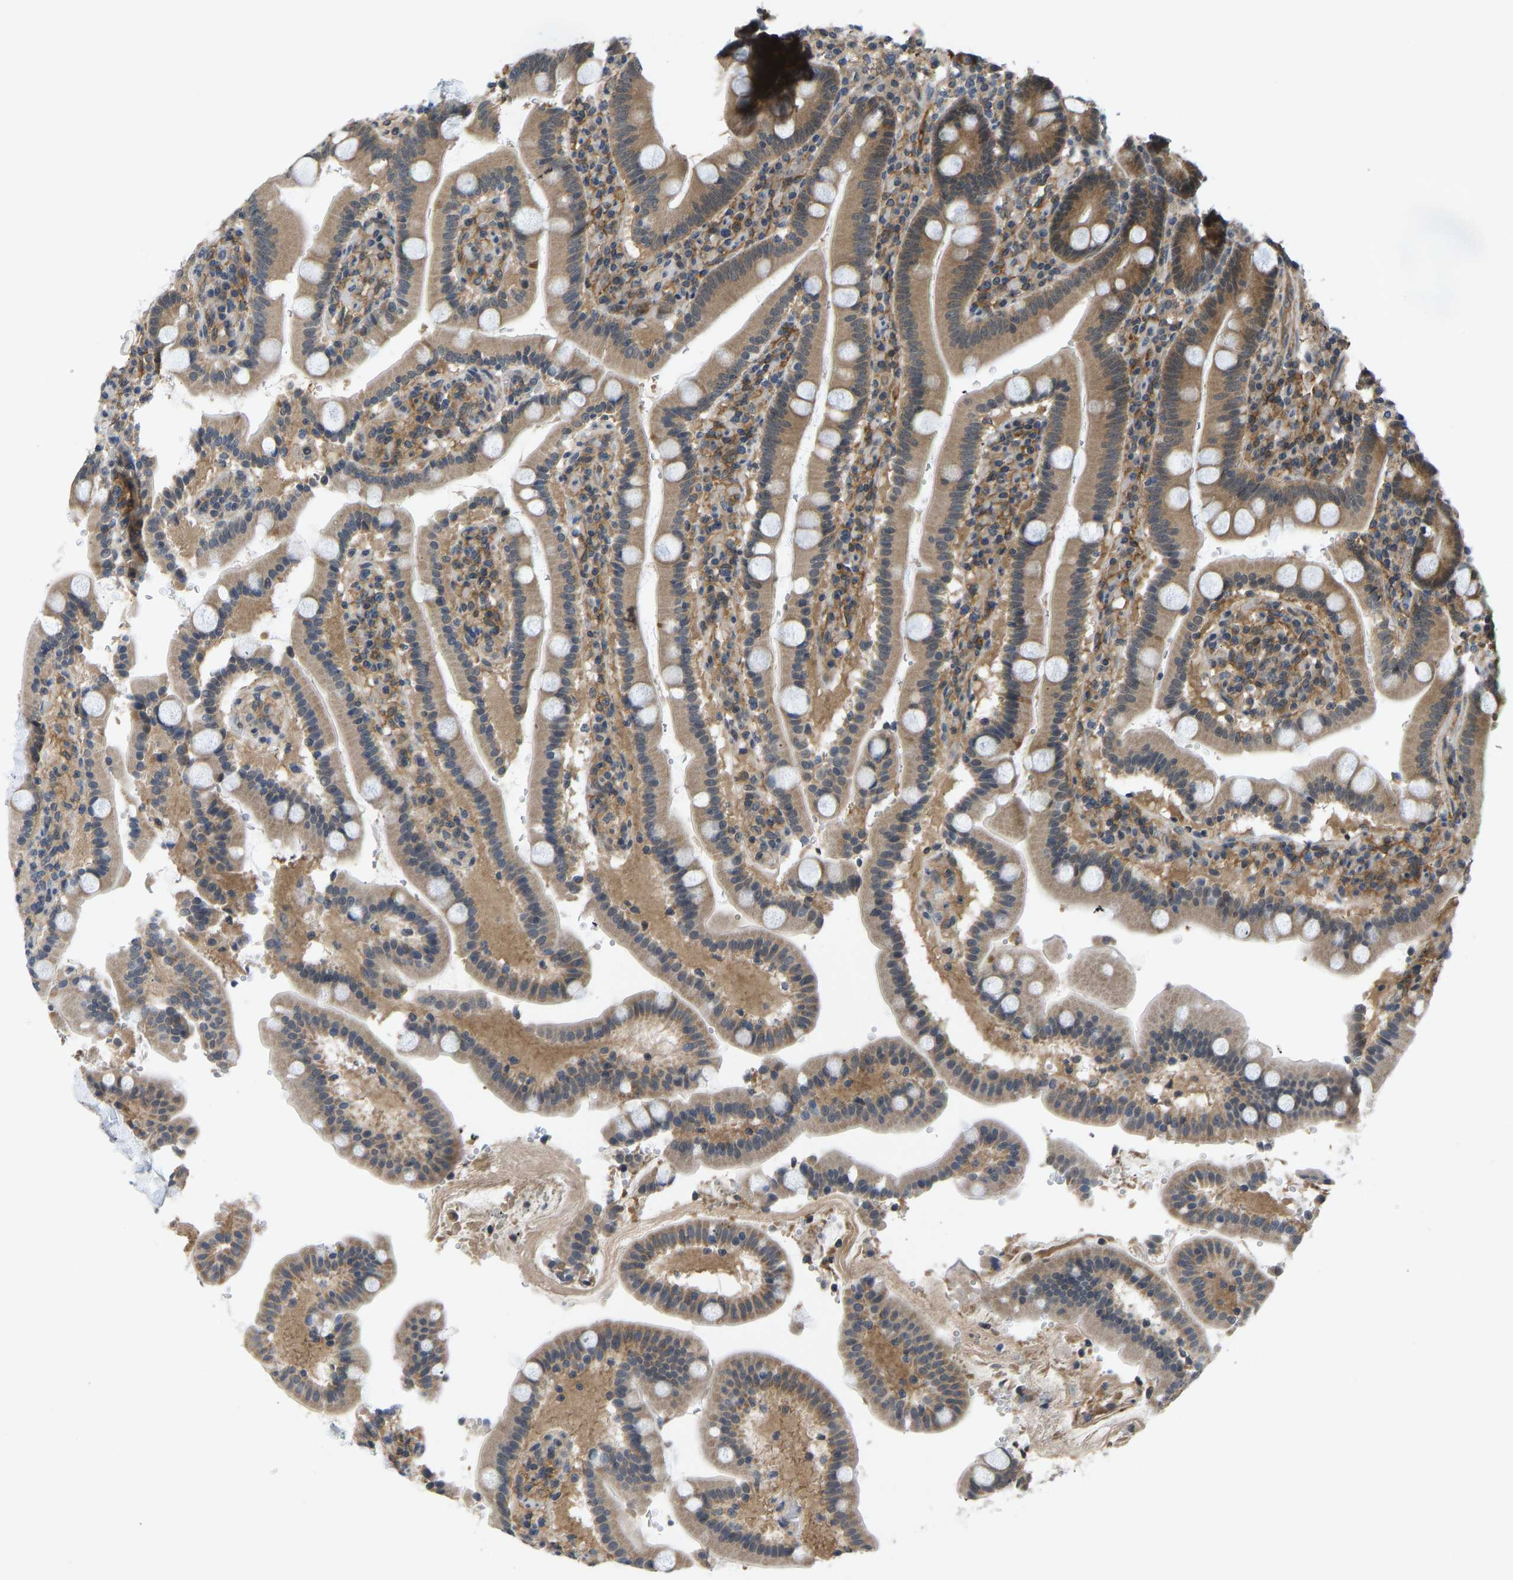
{"staining": {"intensity": "moderate", "quantity": ">75%", "location": "cytoplasmic/membranous"}, "tissue": "duodenum", "cell_type": "Glandular cells", "image_type": "normal", "snomed": [{"axis": "morphology", "description": "Normal tissue, NOS"}, {"axis": "topography", "description": "Small intestine, NOS"}], "caption": "The image displays immunohistochemical staining of benign duodenum. There is moderate cytoplasmic/membranous staining is appreciated in about >75% of glandular cells.", "gene": "CCT8", "patient": {"sex": "female", "age": 71}}